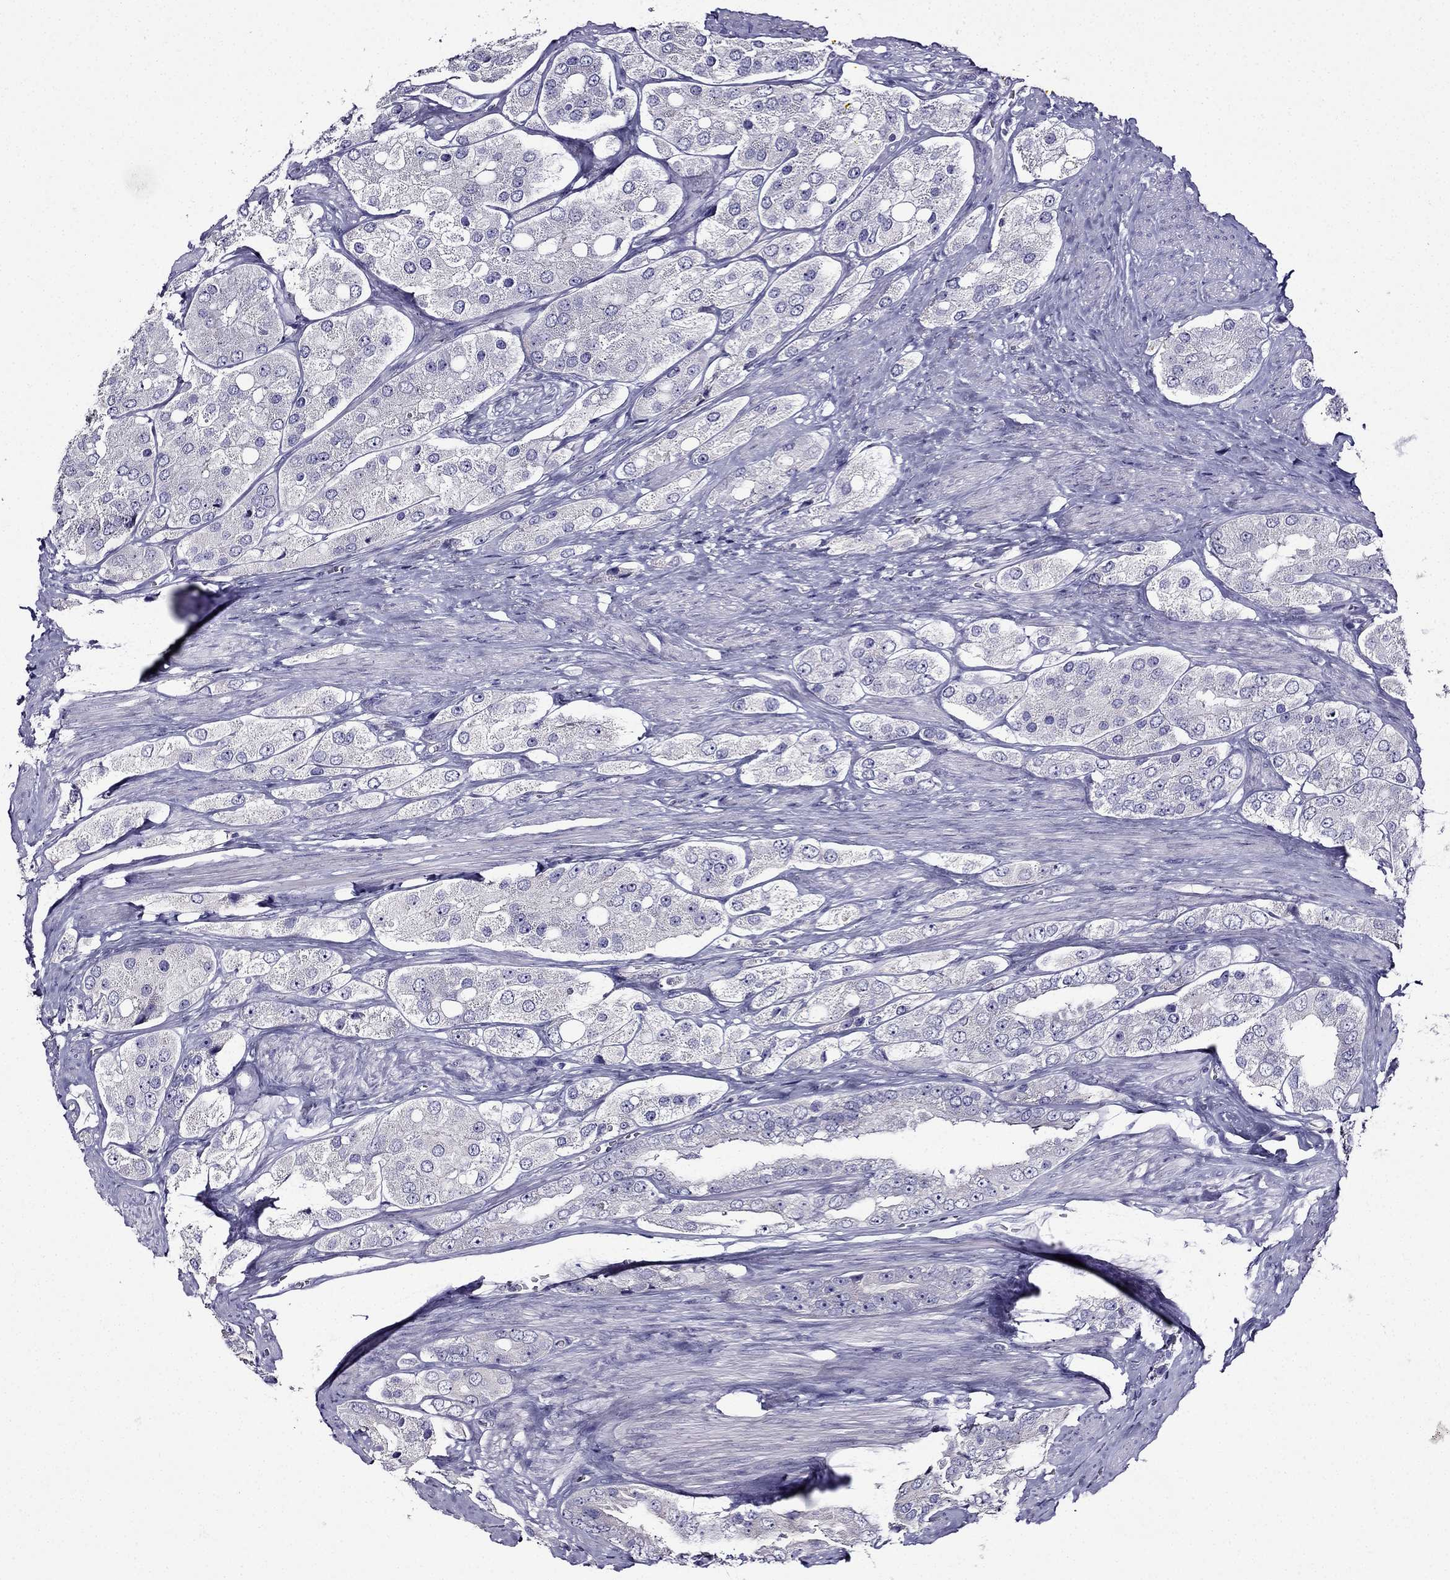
{"staining": {"intensity": "negative", "quantity": "none", "location": "none"}, "tissue": "prostate cancer", "cell_type": "Tumor cells", "image_type": "cancer", "snomed": [{"axis": "morphology", "description": "Adenocarcinoma, Low grade"}, {"axis": "topography", "description": "Prostate"}], "caption": "Photomicrograph shows no protein staining in tumor cells of prostate cancer tissue.", "gene": "TMEM266", "patient": {"sex": "male", "age": 69}}